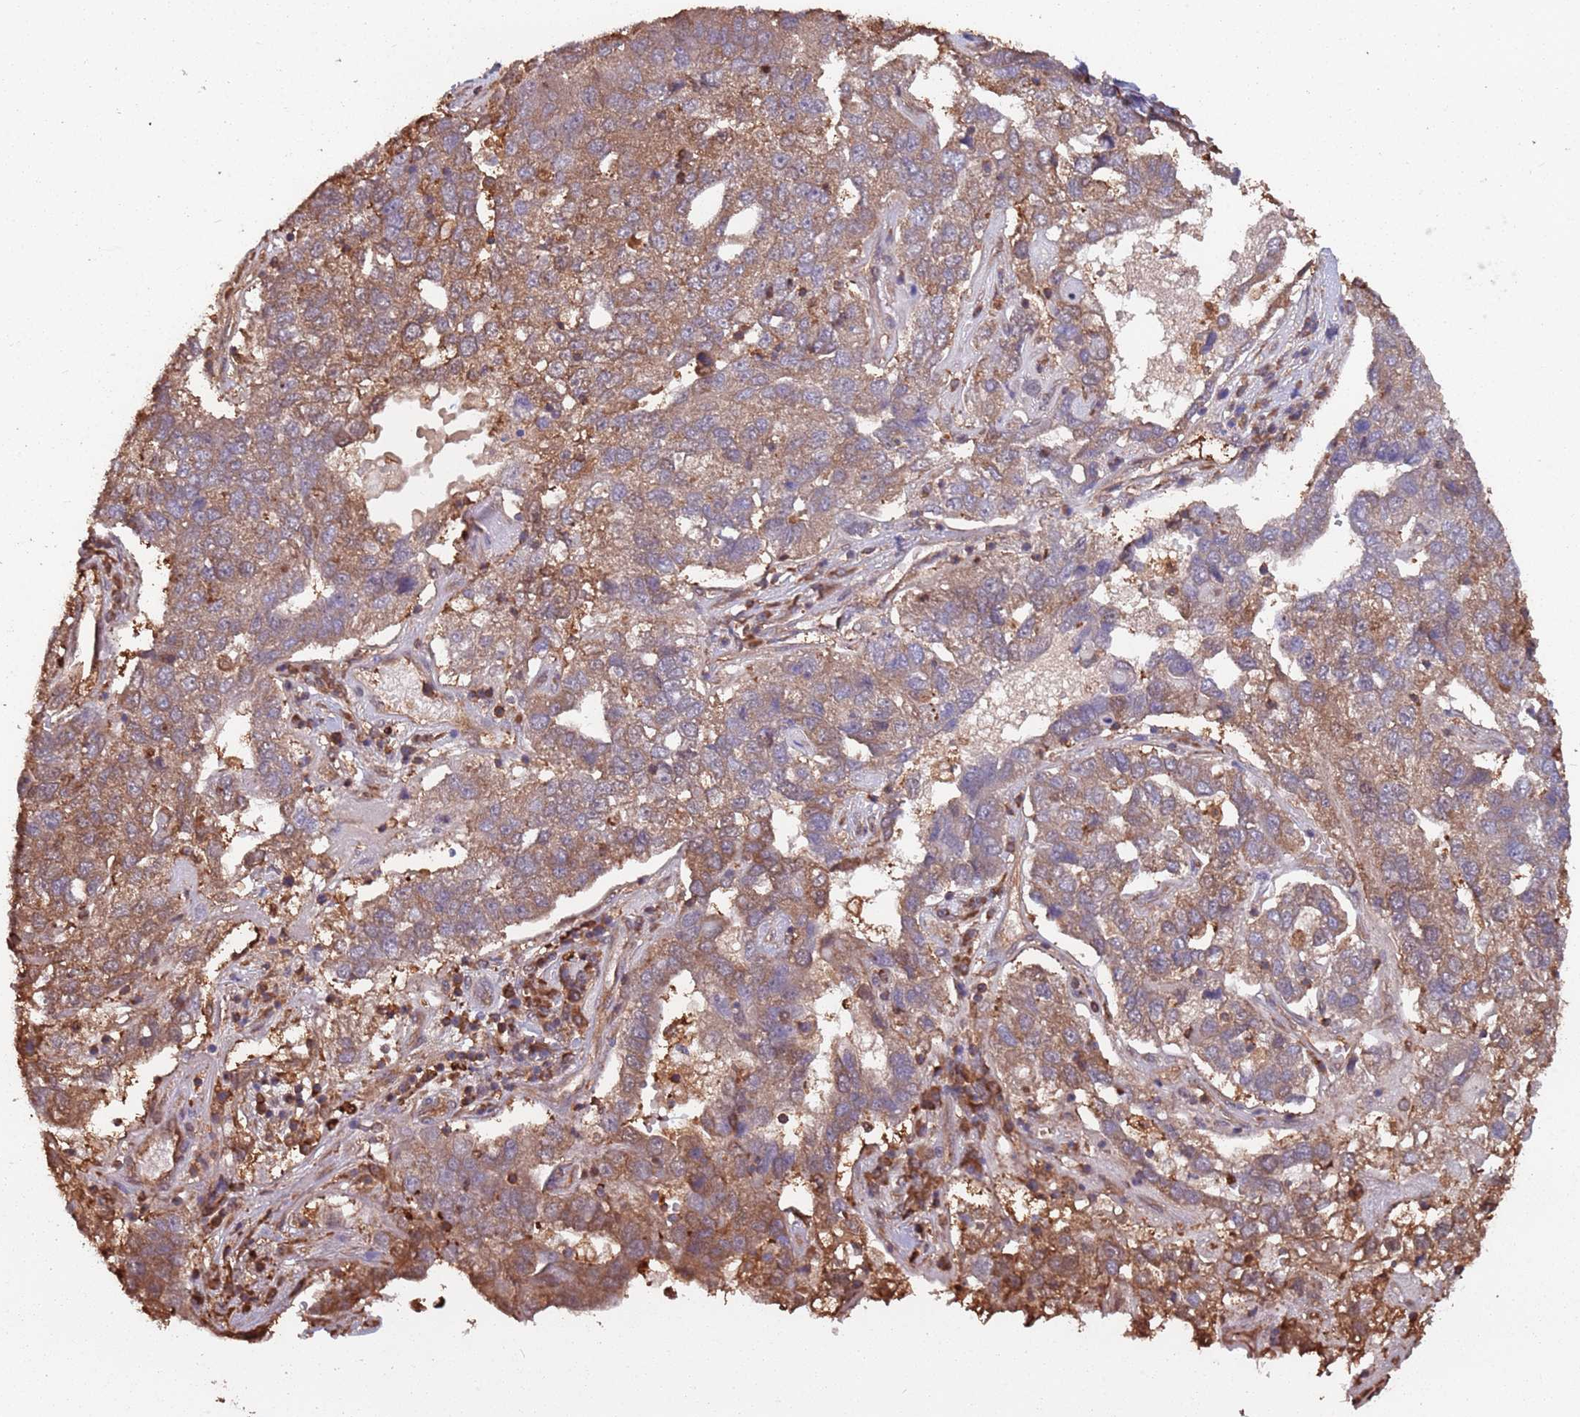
{"staining": {"intensity": "moderate", "quantity": "25%-75%", "location": "cytoplasmic/membranous"}, "tissue": "pancreatic cancer", "cell_type": "Tumor cells", "image_type": "cancer", "snomed": [{"axis": "morphology", "description": "Adenocarcinoma, NOS"}, {"axis": "topography", "description": "Pancreas"}], "caption": "Immunohistochemical staining of human pancreatic adenocarcinoma exhibits medium levels of moderate cytoplasmic/membranous protein staining in approximately 25%-75% of tumor cells. Nuclei are stained in blue.", "gene": "COG4", "patient": {"sex": "female", "age": 61}}